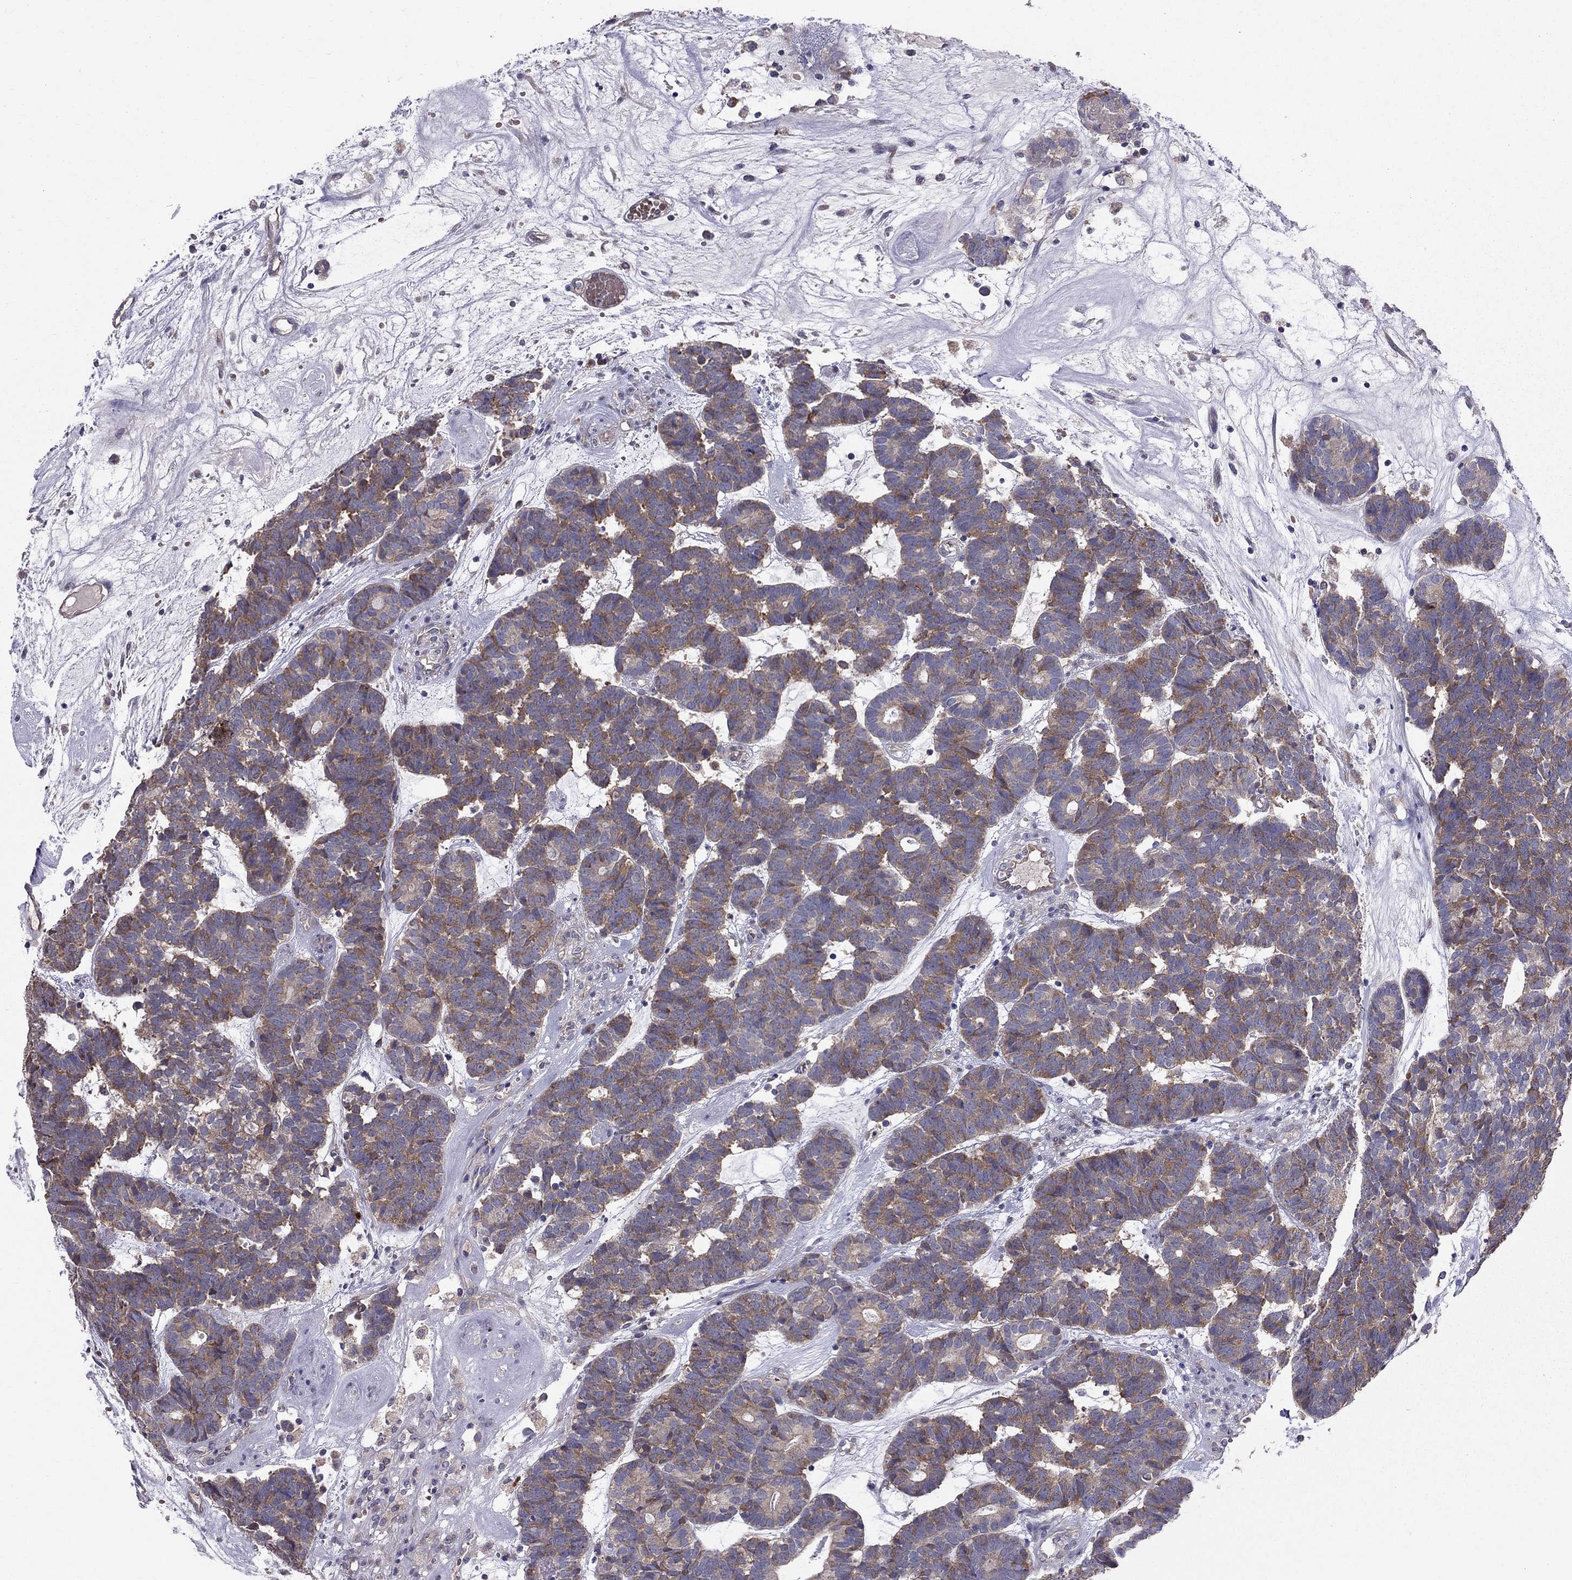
{"staining": {"intensity": "moderate", "quantity": ">75%", "location": "cytoplasmic/membranous"}, "tissue": "head and neck cancer", "cell_type": "Tumor cells", "image_type": "cancer", "snomed": [{"axis": "morphology", "description": "Adenocarcinoma, NOS"}, {"axis": "topography", "description": "Head-Neck"}], "caption": "Adenocarcinoma (head and neck) was stained to show a protein in brown. There is medium levels of moderate cytoplasmic/membranous staining in about >75% of tumor cells.", "gene": "PIK3CG", "patient": {"sex": "female", "age": 81}}